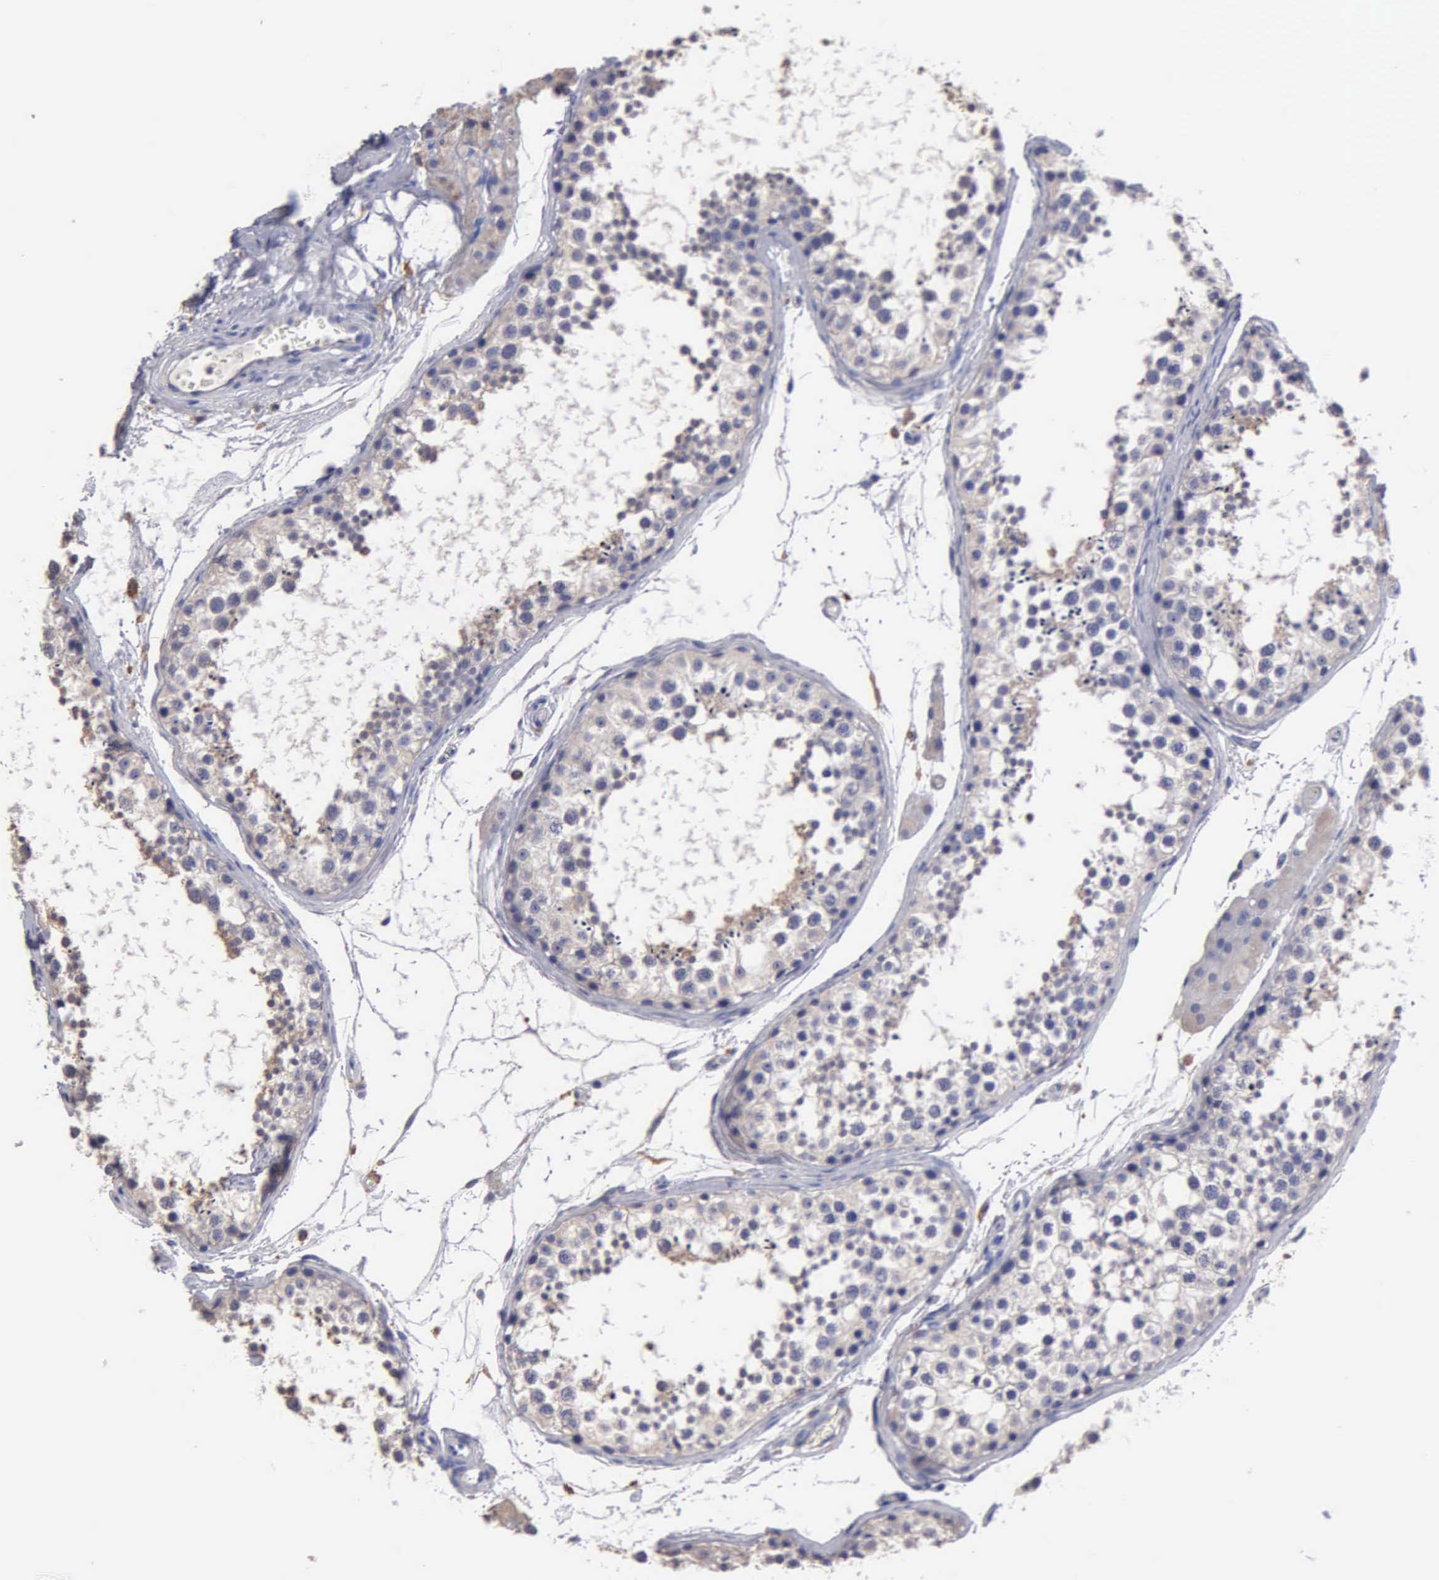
{"staining": {"intensity": "negative", "quantity": "none", "location": "none"}, "tissue": "testis", "cell_type": "Cells in seminiferous ducts", "image_type": "normal", "snomed": [{"axis": "morphology", "description": "Normal tissue, NOS"}, {"axis": "topography", "description": "Testis"}], "caption": "This is a micrograph of immunohistochemistry (IHC) staining of benign testis, which shows no expression in cells in seminiferous ducts.", "gene": "PTGS2", "patient": {"sex": "male", "age": 57}}